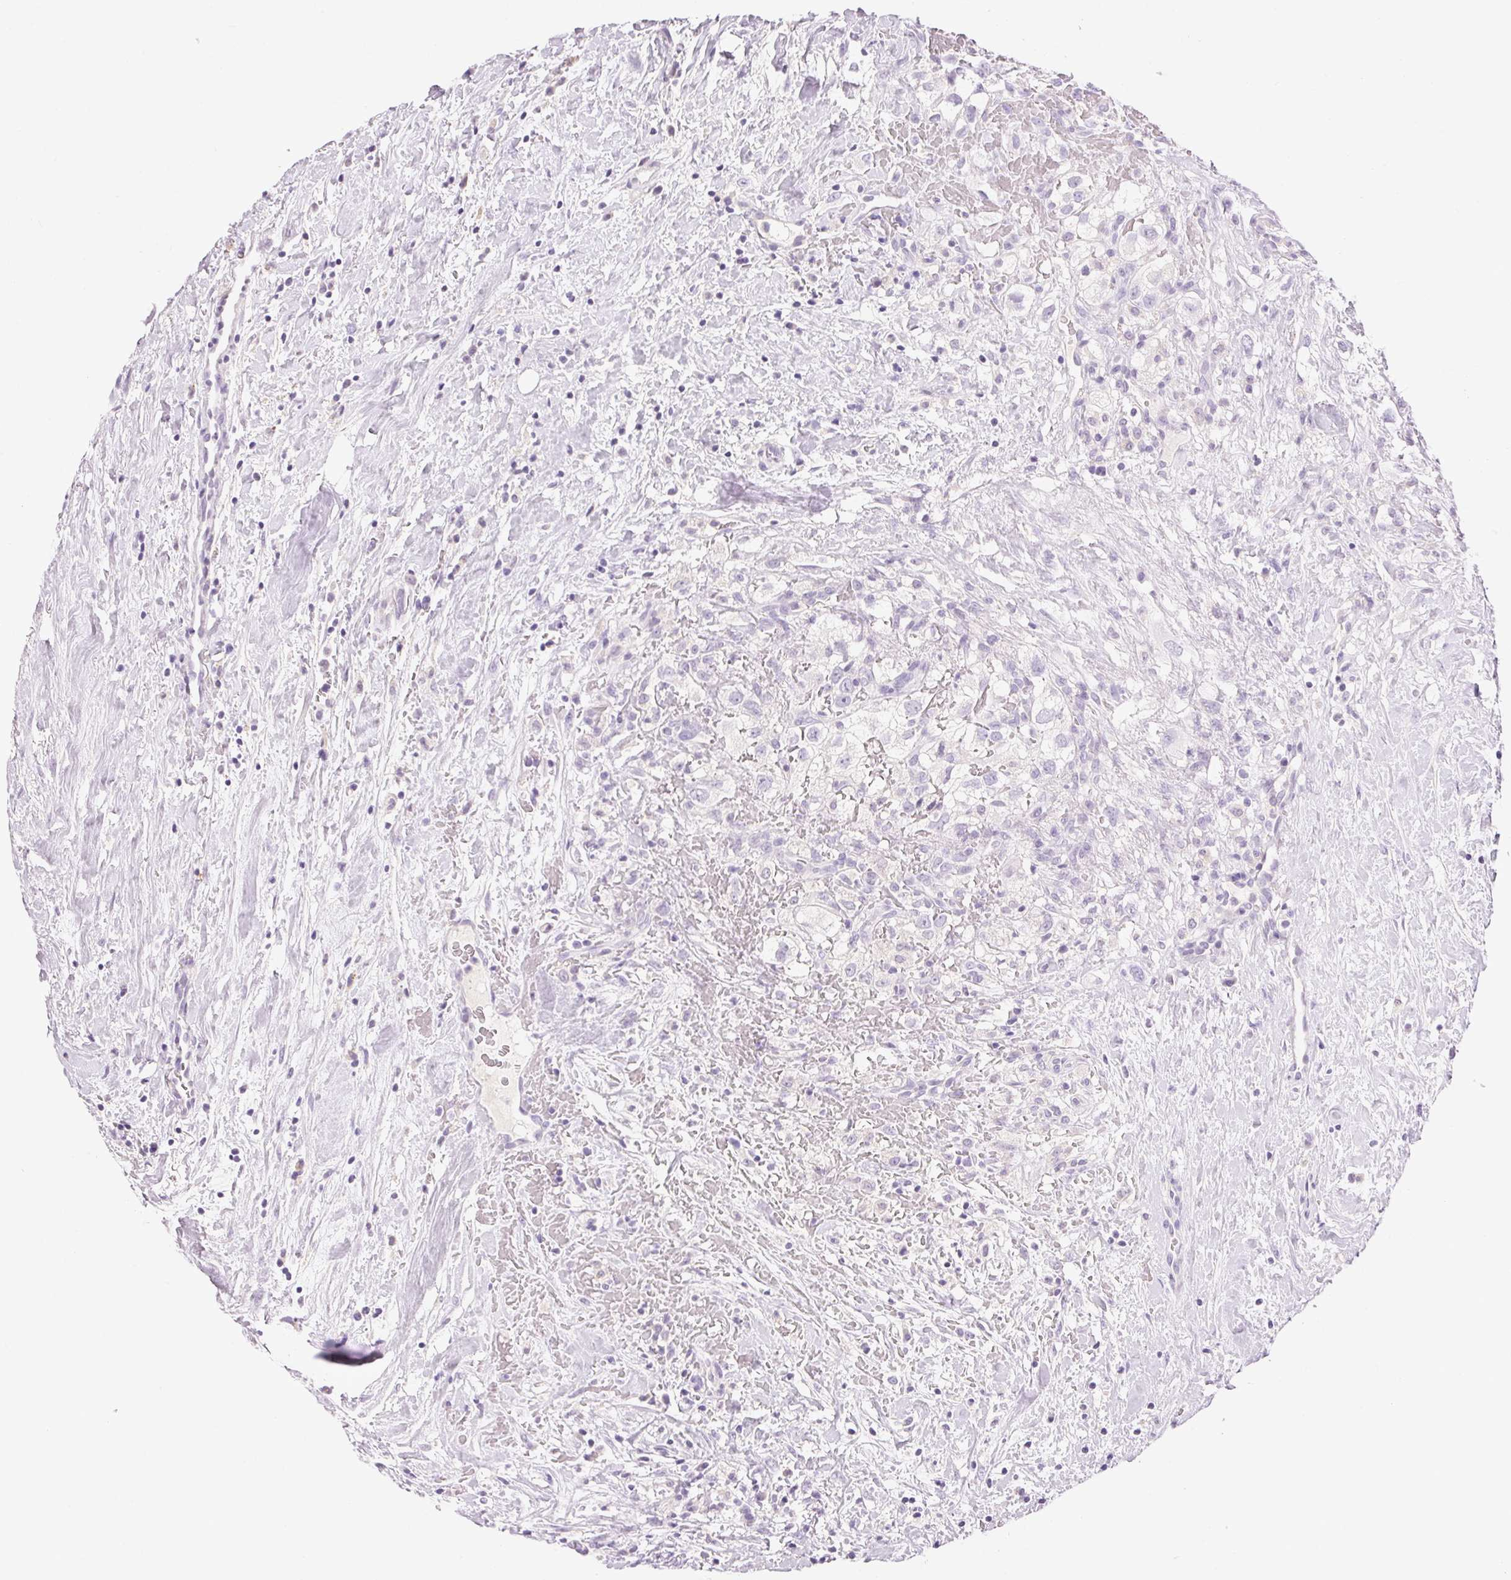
{"staining": {"intensity": "negative", "quantity": "none", "location": "none"}, "tissue": "renal cancer", "cell_type": "Tumor cells", "image_type": "cancer", "snomed": [{"axis": "morphology", "description": "Adenocarcinoma, NOS"}, {"axis": "topography", "description": "Kidney"}], "caption": "Immunohistochemistry (IHC) of renal cancer demonstrates no positivity in tumor cells.", "gene": "HSD17B2", "patient": {"sex": "male", "age": 59}}